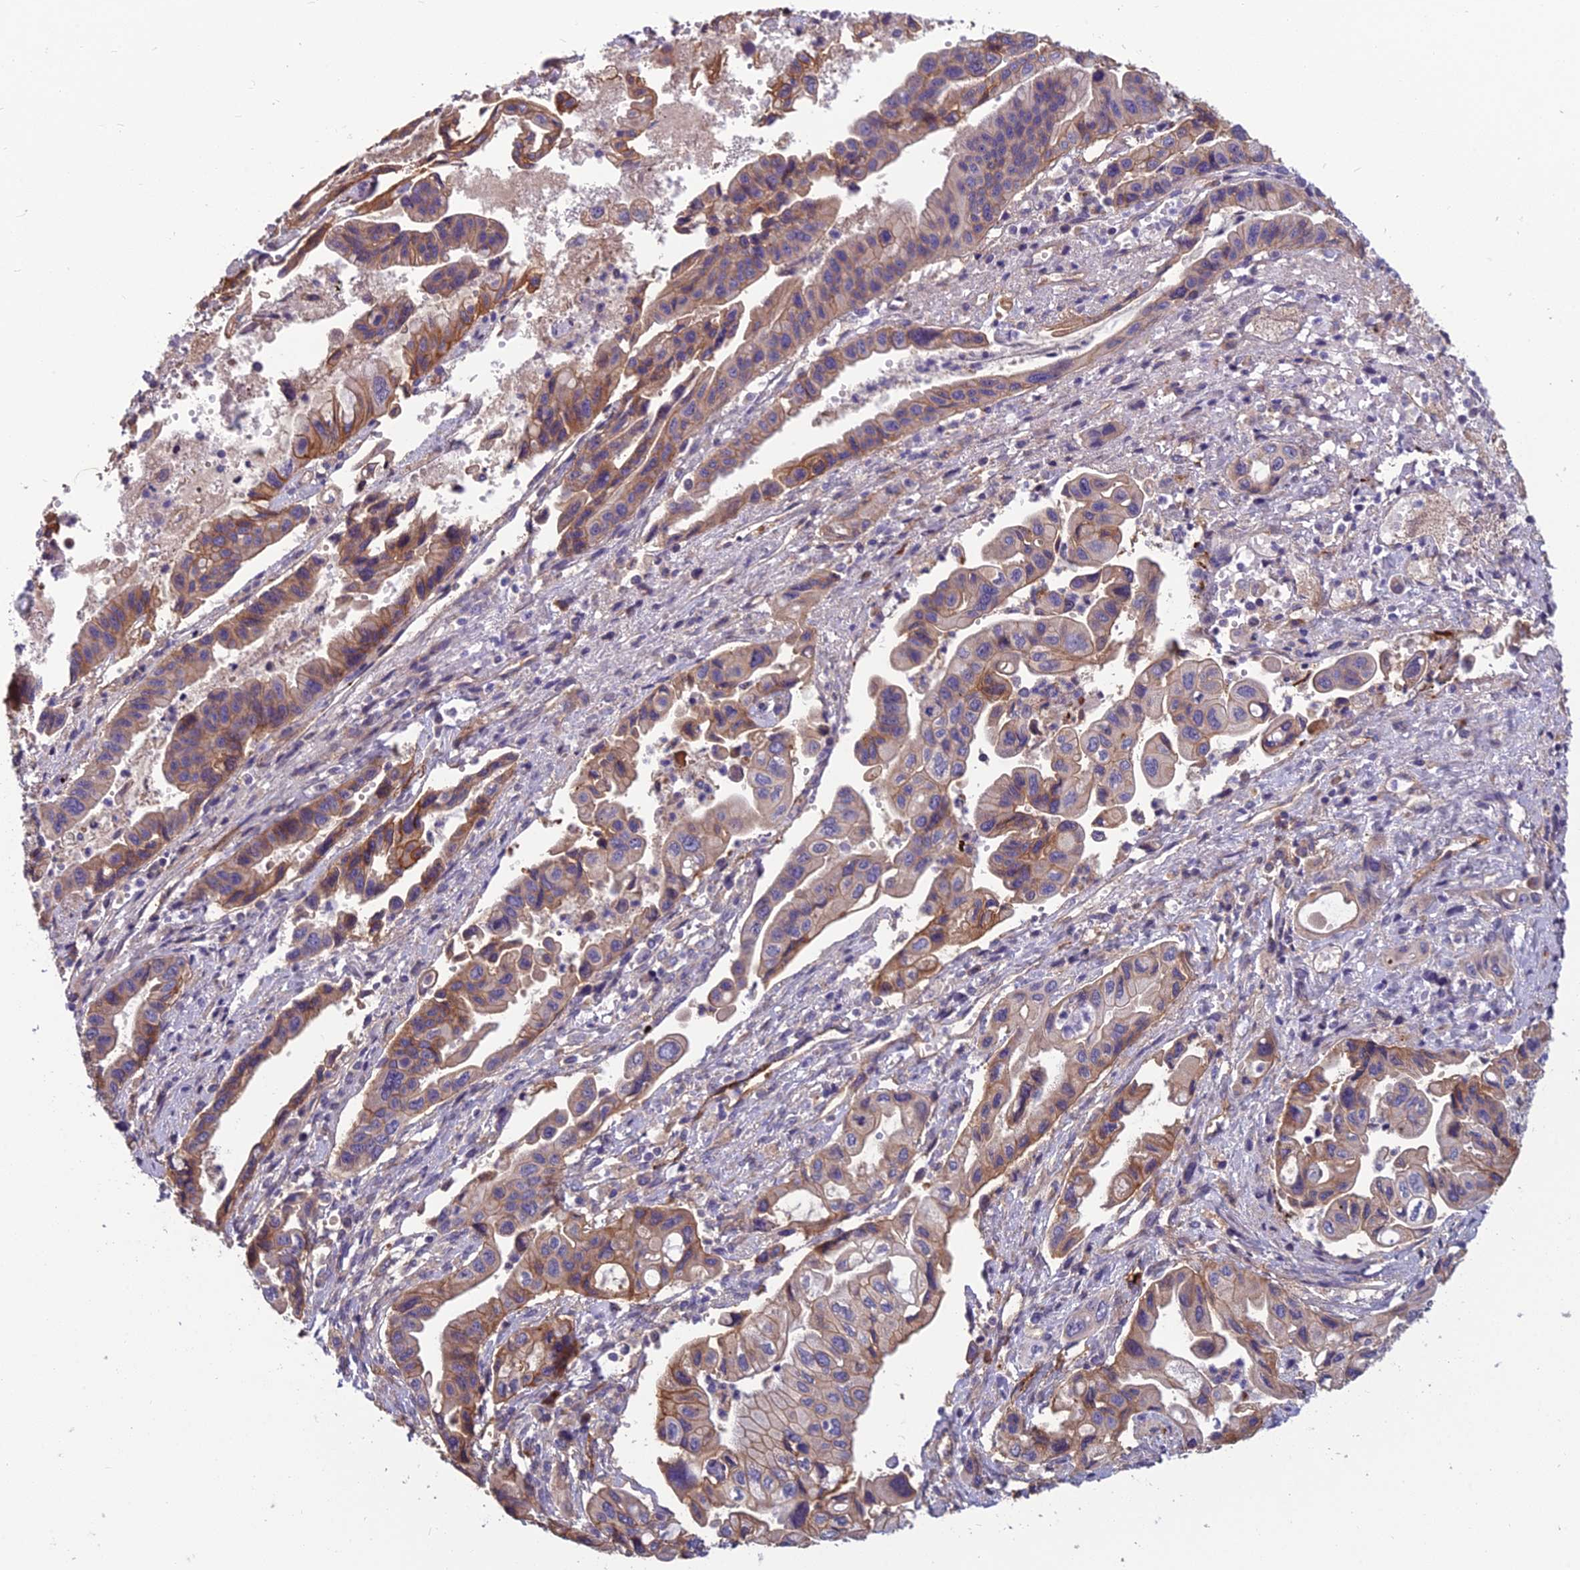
{"staining": {"intensity": "moderate", "quantity": ">75%", "location": "cytoplasmic/membranous"}, "tissue": "pancreatic cancer", "cell_type": "Tumor cells", "image_type": "cancer", "snomed": [{"axis": "morphology", "description": "Adenocarcinoma, NOS"}, {"axis": "topography", "description": "Pancreas"}], "caption": "Pancreatic cancer (adenocarcinoma) stained for a protein (brown) reveals moderate cytoplasmic/membranous positive positivity in approximately >75% of tumor cells.", "gene": "TSPAN15", "patient": {"sex": "female", "age": 50}}